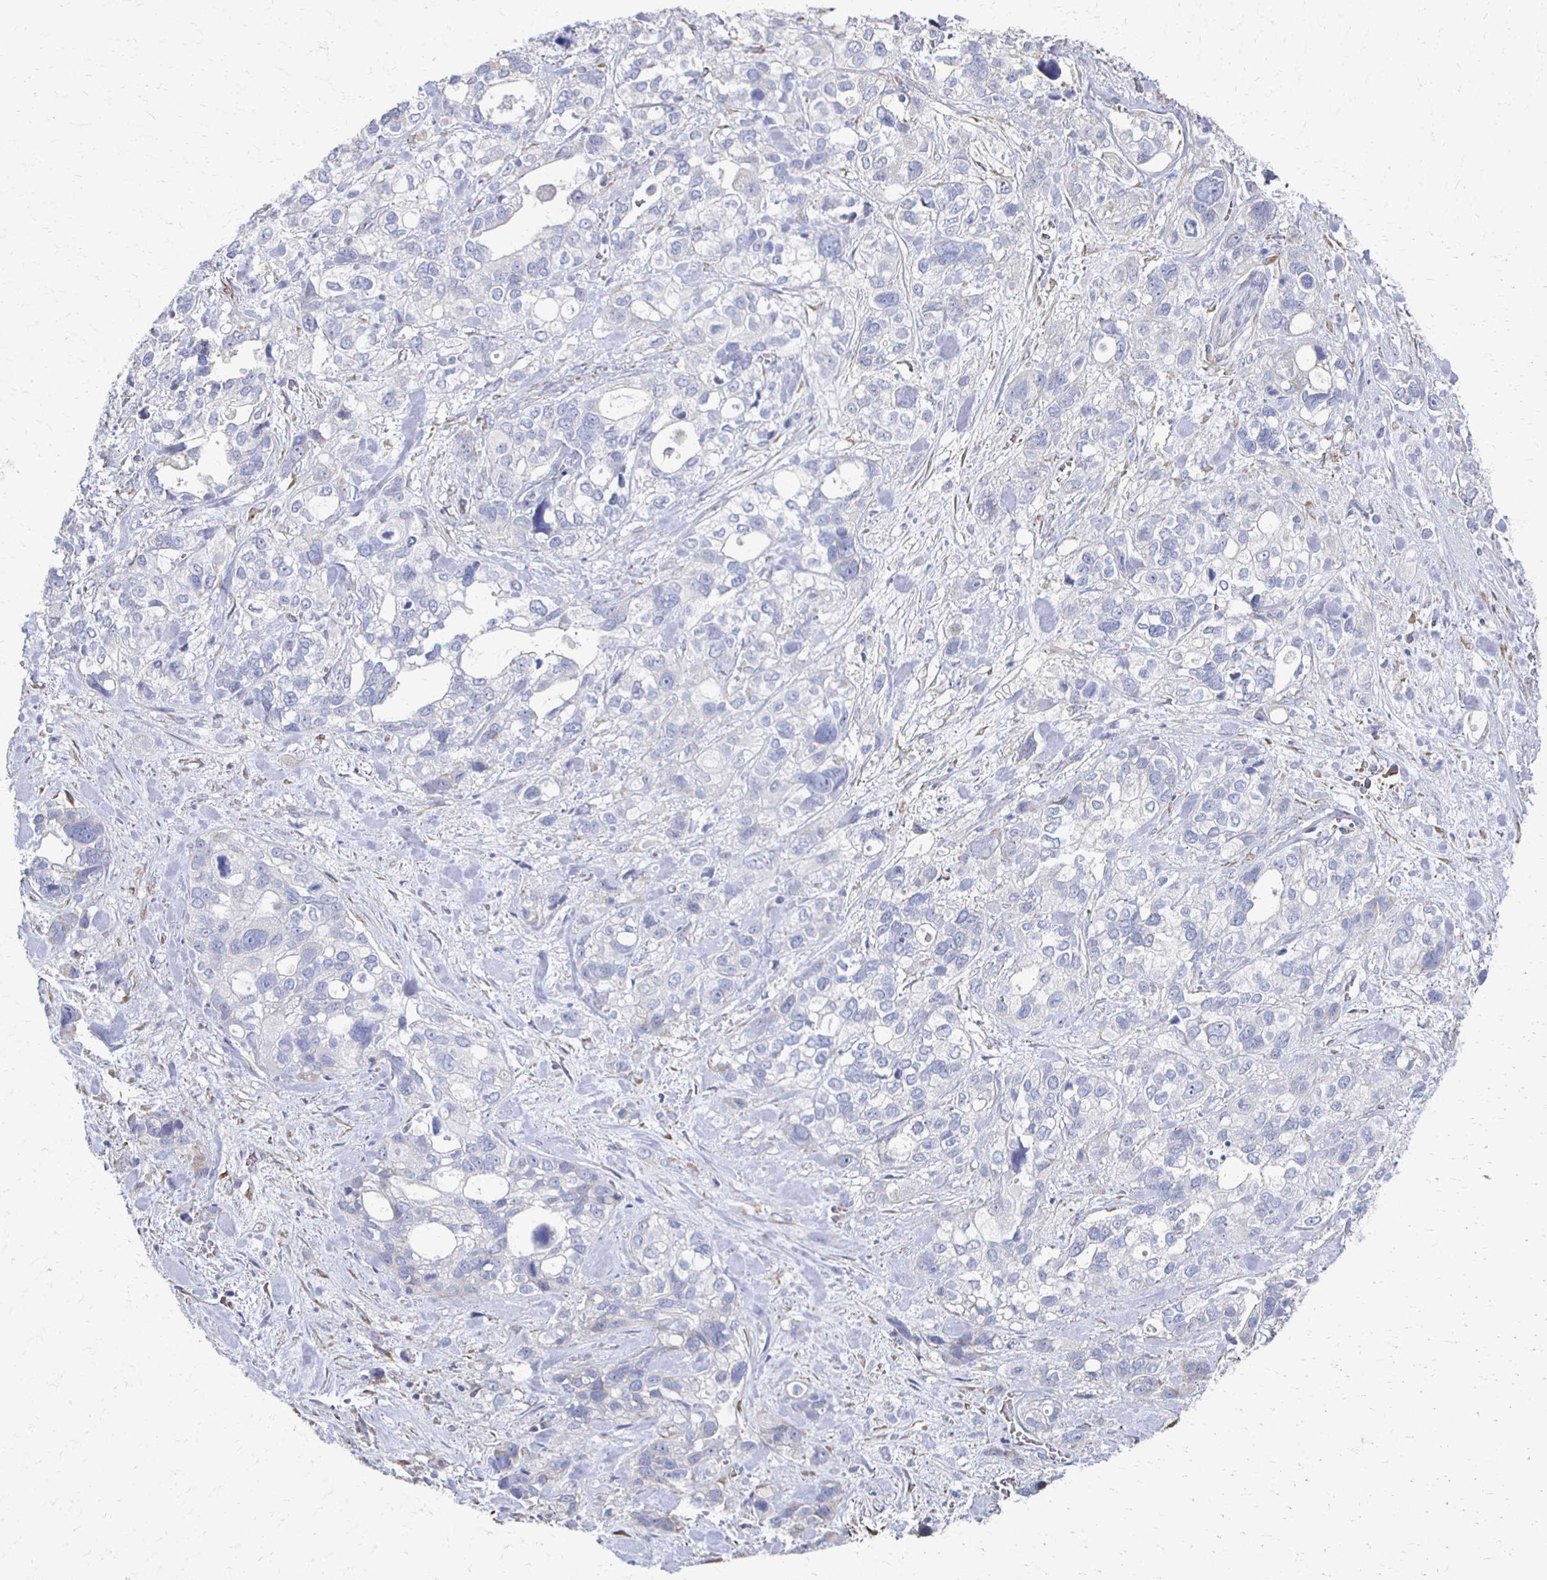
{"staining": {"intensity": "negative", "quantity": "none", "location": "none"}, "tissue": "stomach cancer", "cell_type": "Tumor cells", "image_type": "cancer", "snomed": [{"axis": "morphology", "description": "Adenocarcinoma, NOS"}, {"axis": "topography", "description": "Stomach, upper"}], "caption": "Immunohistochemical staining of human stomach adenocarcinoma shows no significant expression in tumor cells.", "gene": "ATP1A3", "patient": {"sex": "female", "age": 81}}